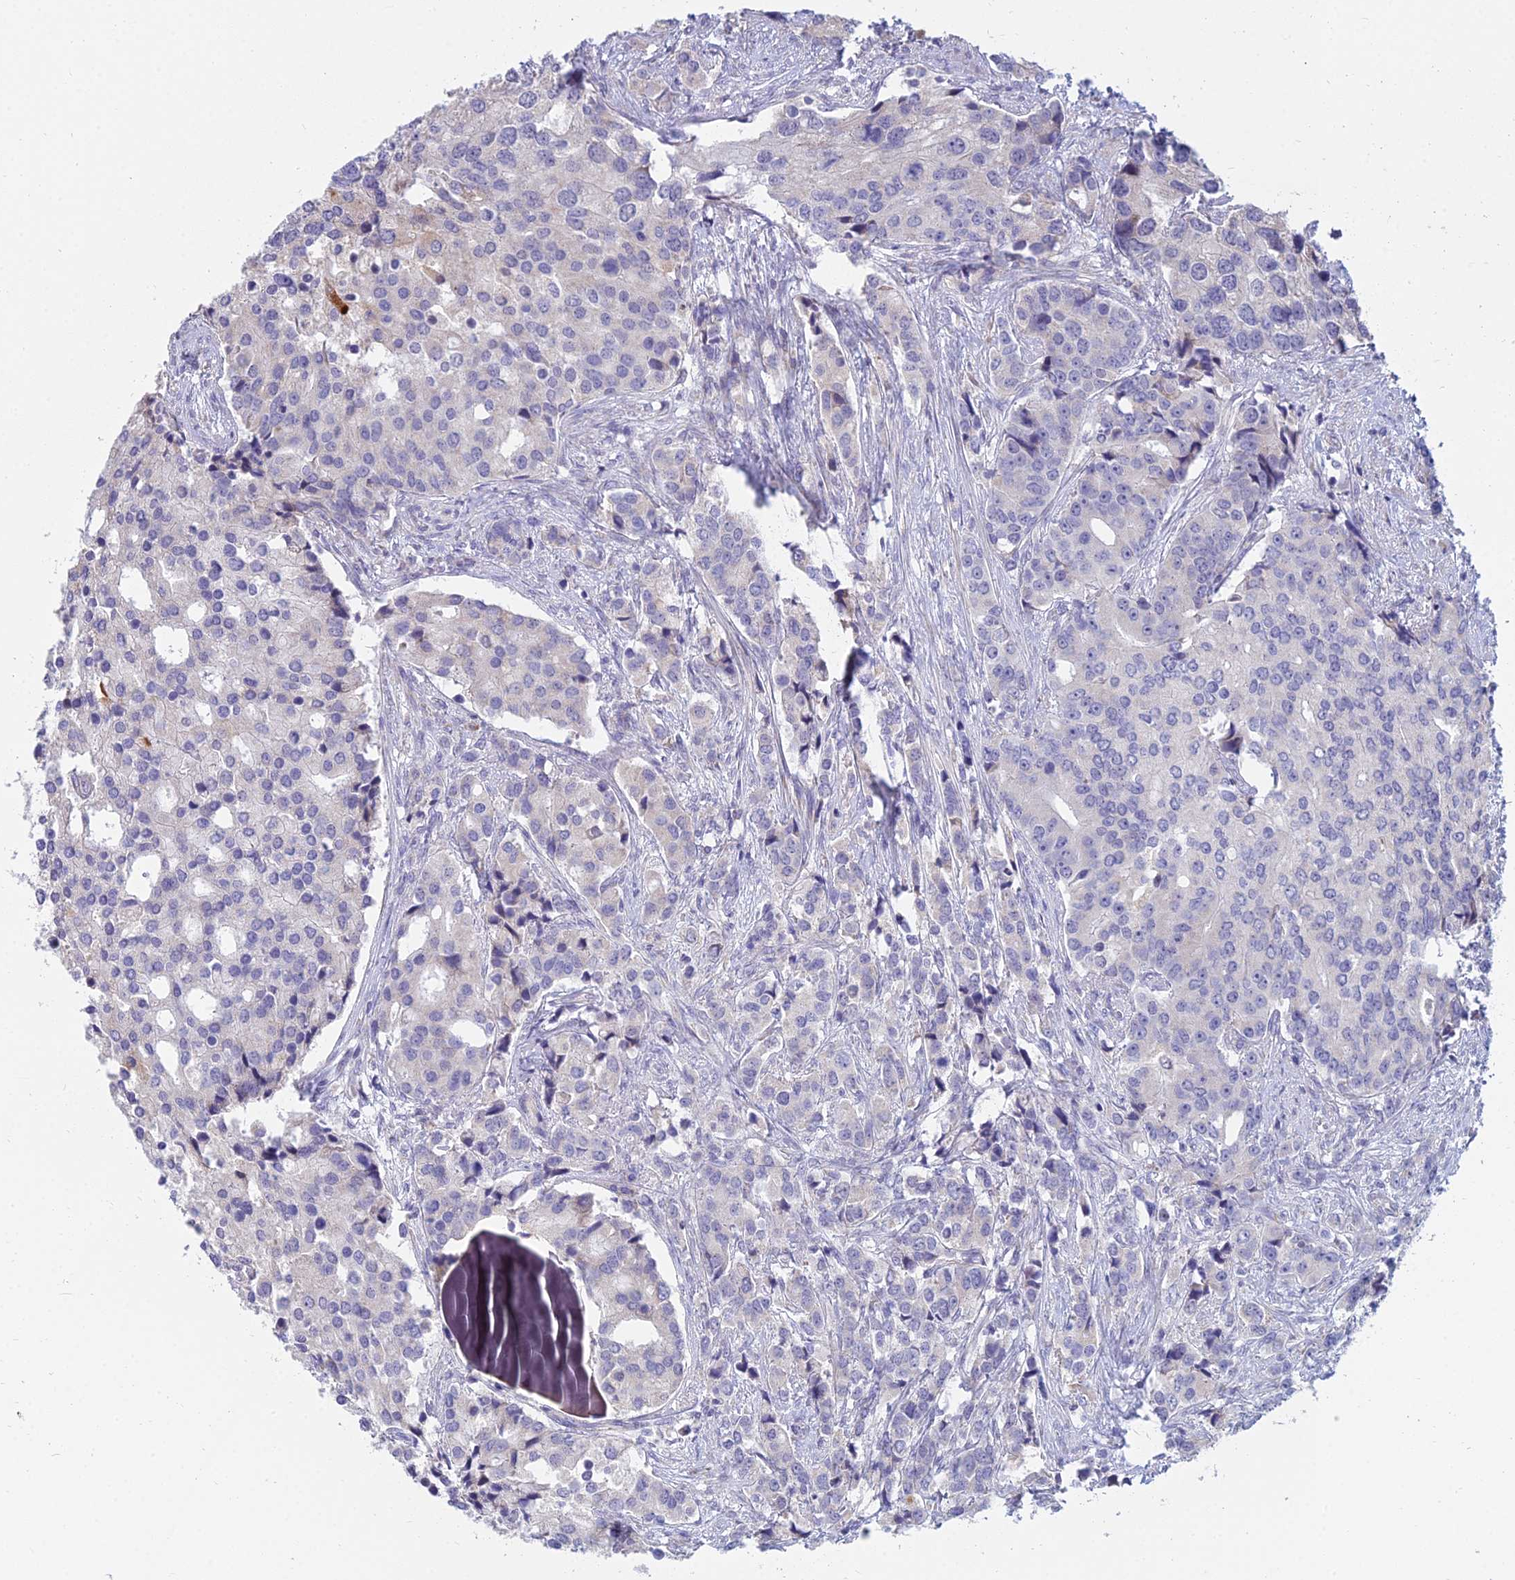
{"staining": {"intensity": "negative", "quantity": "none", "location": "none"}, "tissue": "prostate cancer", "cell_type": "Tumor cells", "image_type": "cancer", "snomed": [{"axis": "morphology", "description": "Adenocarcinoma, High grade"}, {"axis": "topography", "description": "Prostate"}], "caption": "Prostate high-grade adenocarcinoma was stained to show a protein in brown. There is no significant positivity in tumor cells. The staining was performed using DAB (3,3'-diaminobenzidine) to visualize the protein expression in brown, while the nuclei were stained in blue with hematoxylin (Magnification: 20x).", "gene": "CFAP206", "patient": {"sex": "male", "age": 62}}